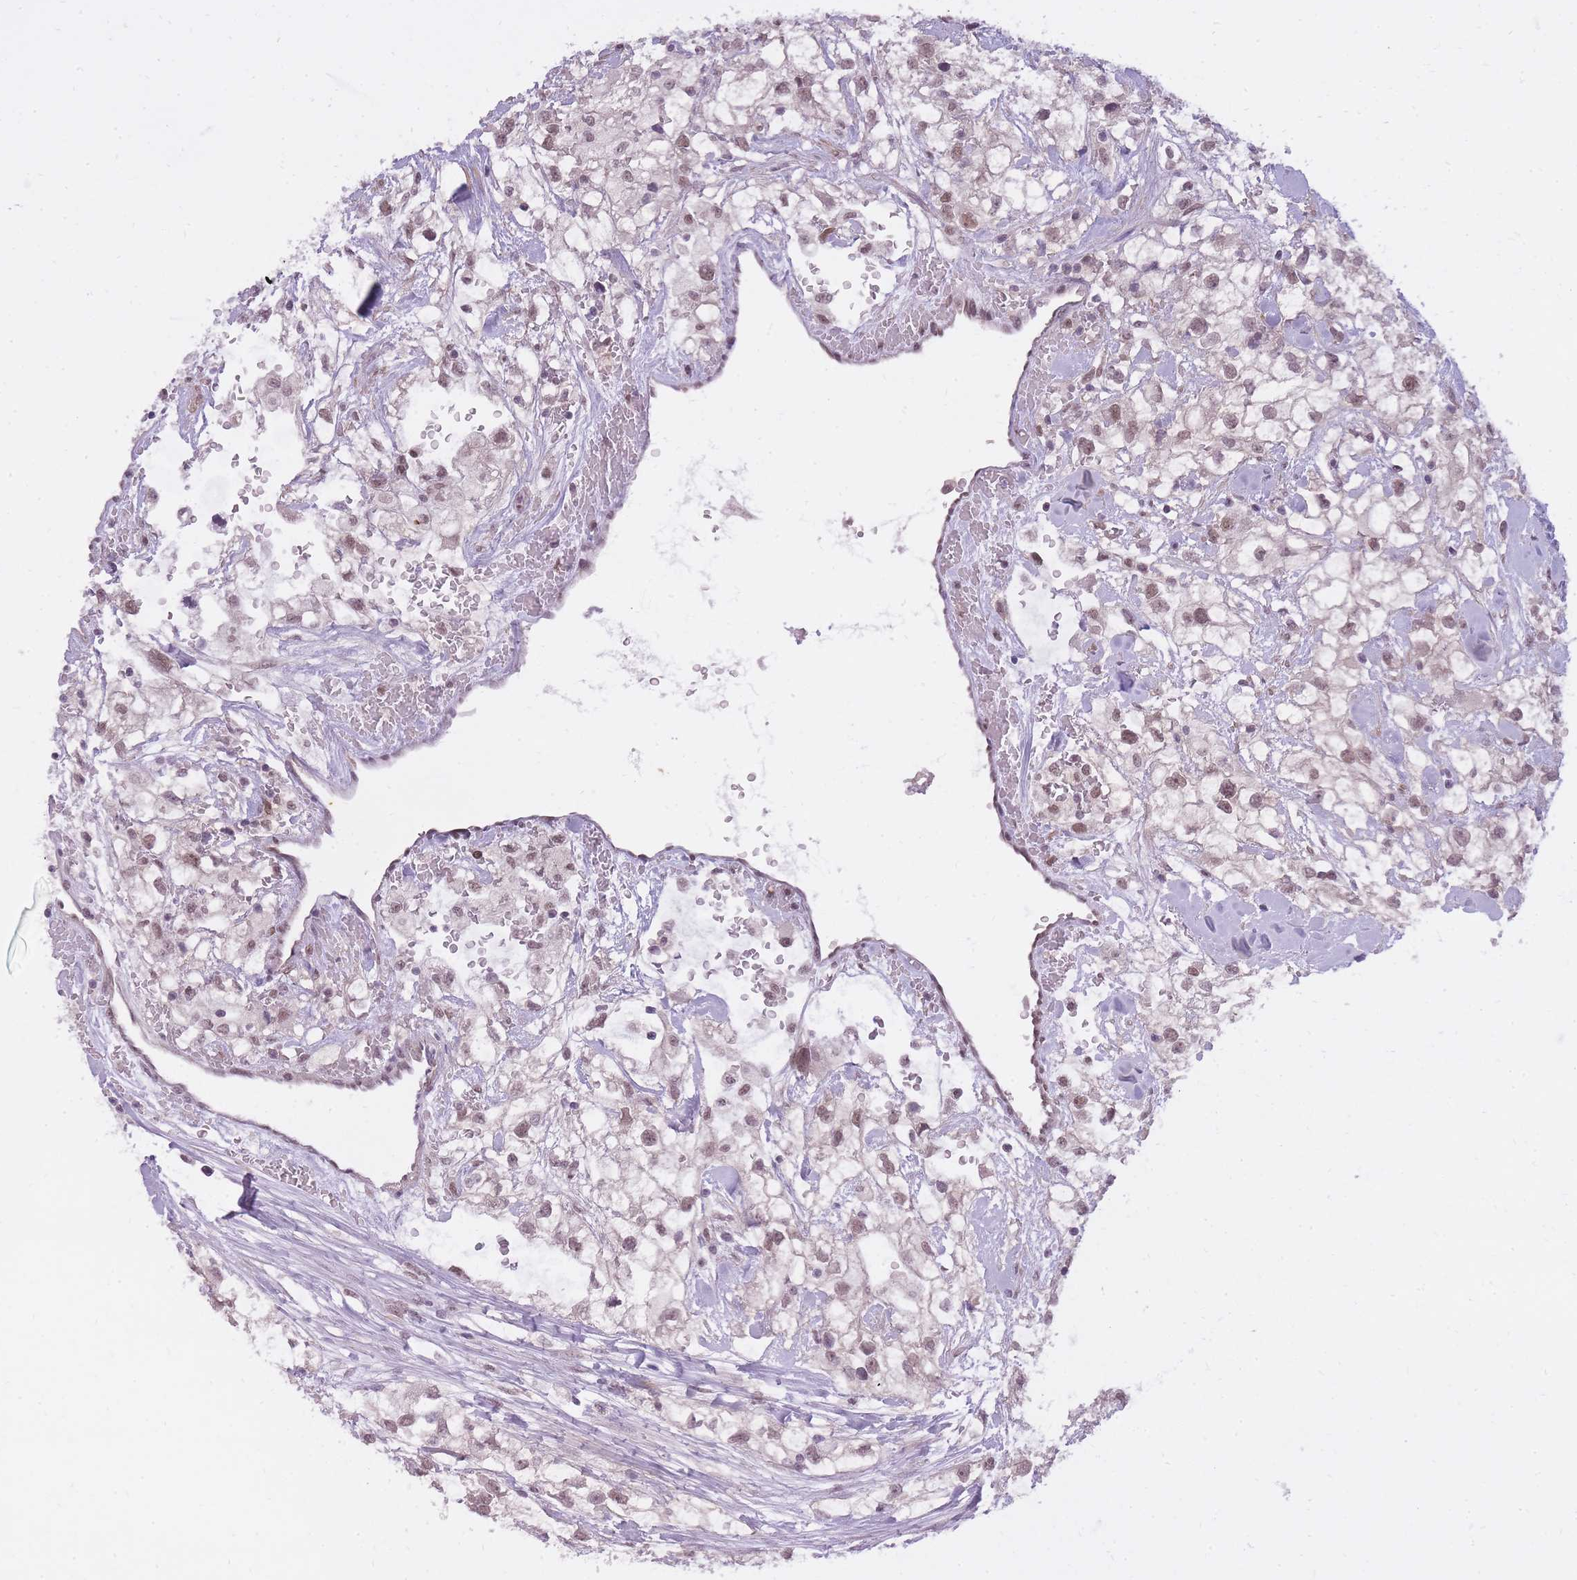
{"staining": {"intensity": "weak", "quantity": ">75%", "location": "nuclear"}, "tissue": "renal cancer", "cell_type": "Tumor cells", "image_type": "cancer", "snomed": [{"axis": "morphology", "description": "Adenocarcinoma, NOS"}, {"axis": "topography", "description": "Kidney"}], "caption": "Adenocarcinoma (renal) stained for a protein (brown) demonstrates weak nuclear positive positivity in about >75% of tumor cells.", "gene": "TIGD1", "patient": {"sex": "male", "age": 59}}